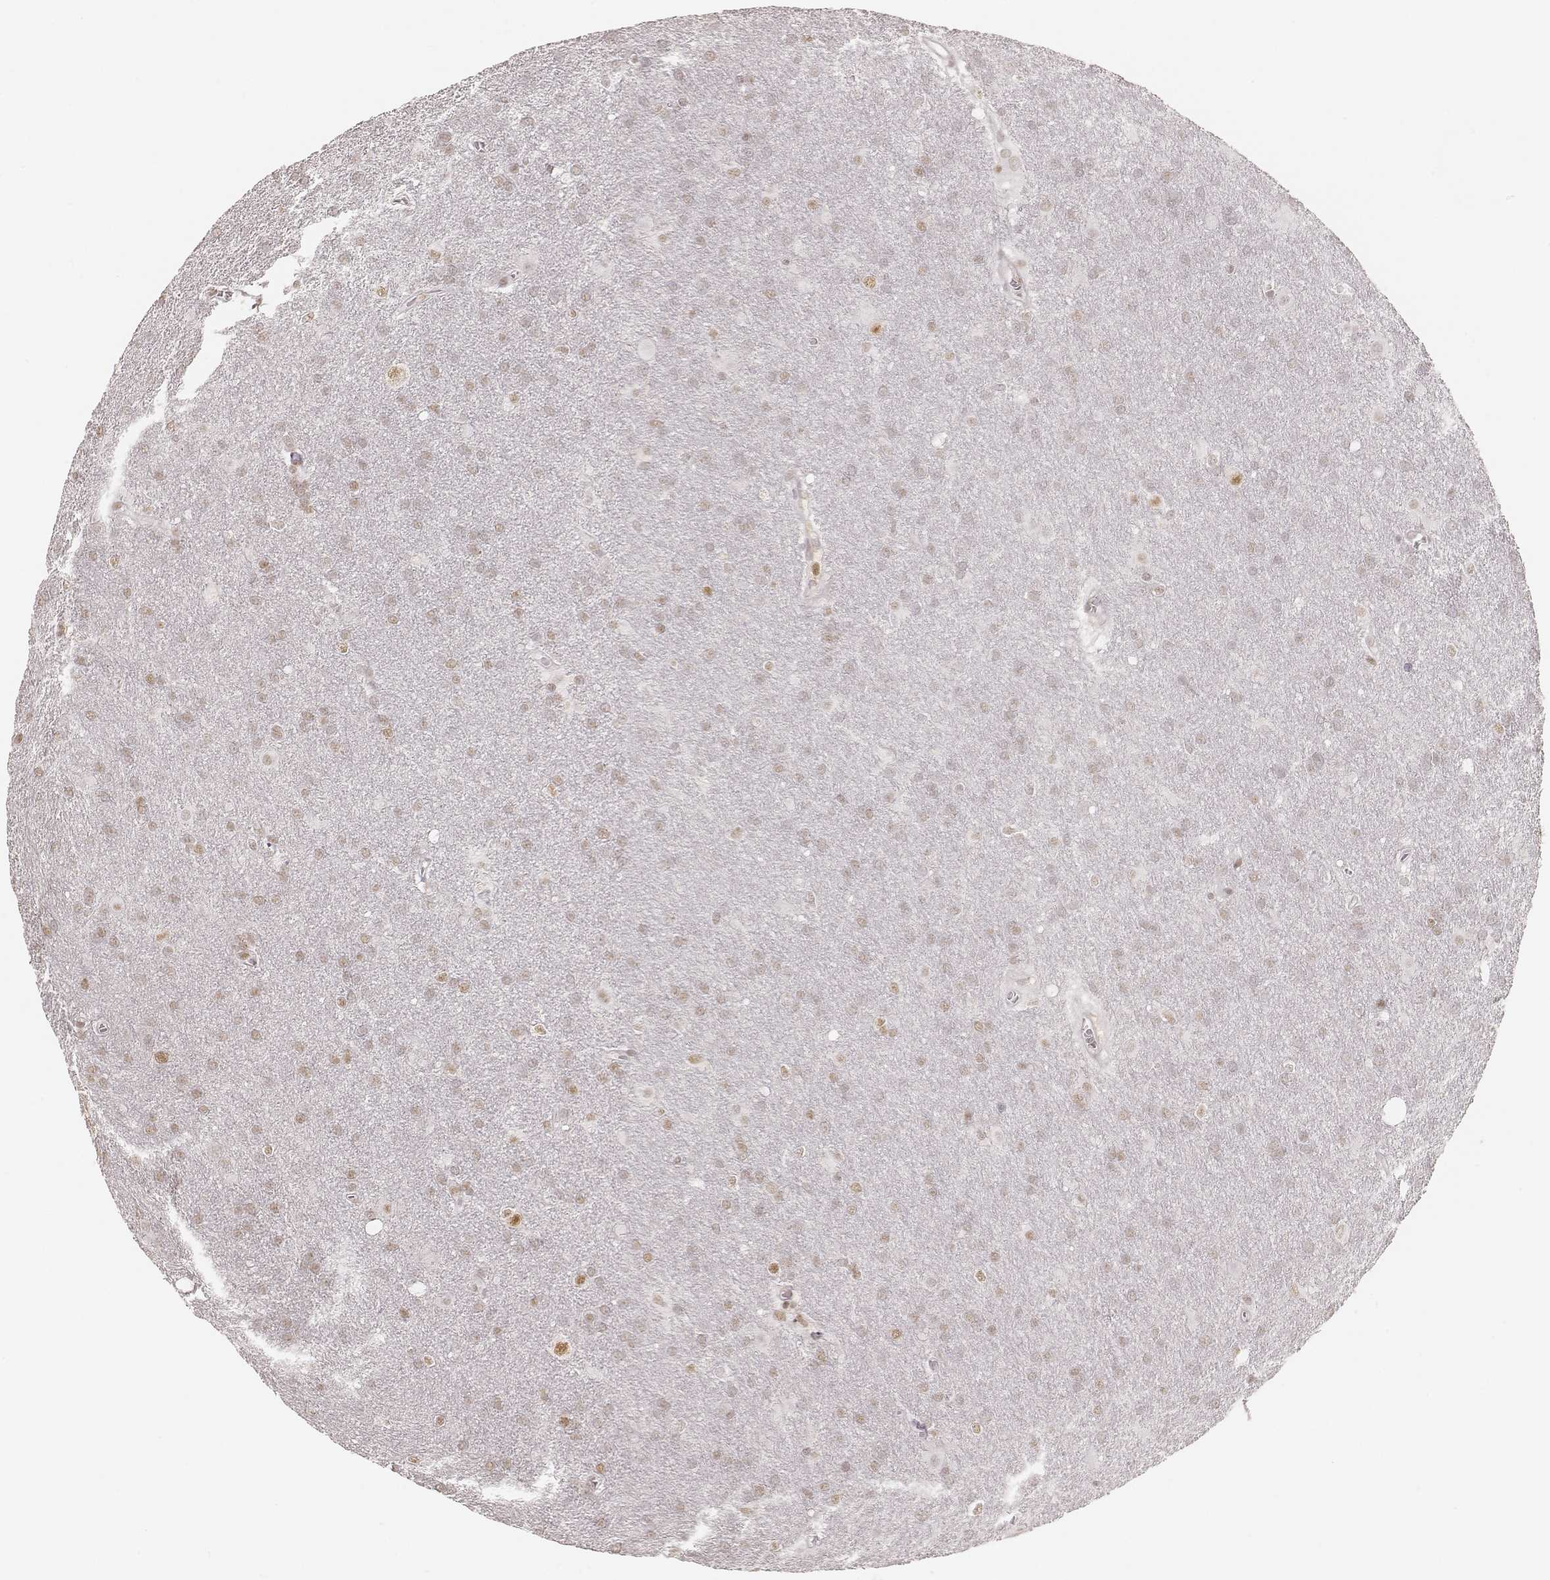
{"staining": {"intensity": "moderate", "quantity": ">75%", "location": "nuclear"}, "tissue": "glioma", "cell_type": "Tumor cells", "image_type": "cancer", "snomed": [{"axis": "morphology", "description": "Glioma, malignant, Low grade"}, {"axis": "topography", "description": "Brain"}], "caption": "Approximately >75% of tumor cells in human glioma exhibit moderate nuclear protein expression as visualized by brown immunohistochemical staining.", "gene": "HNRNPC", "patient": {"sex": "male", "age": 58}}